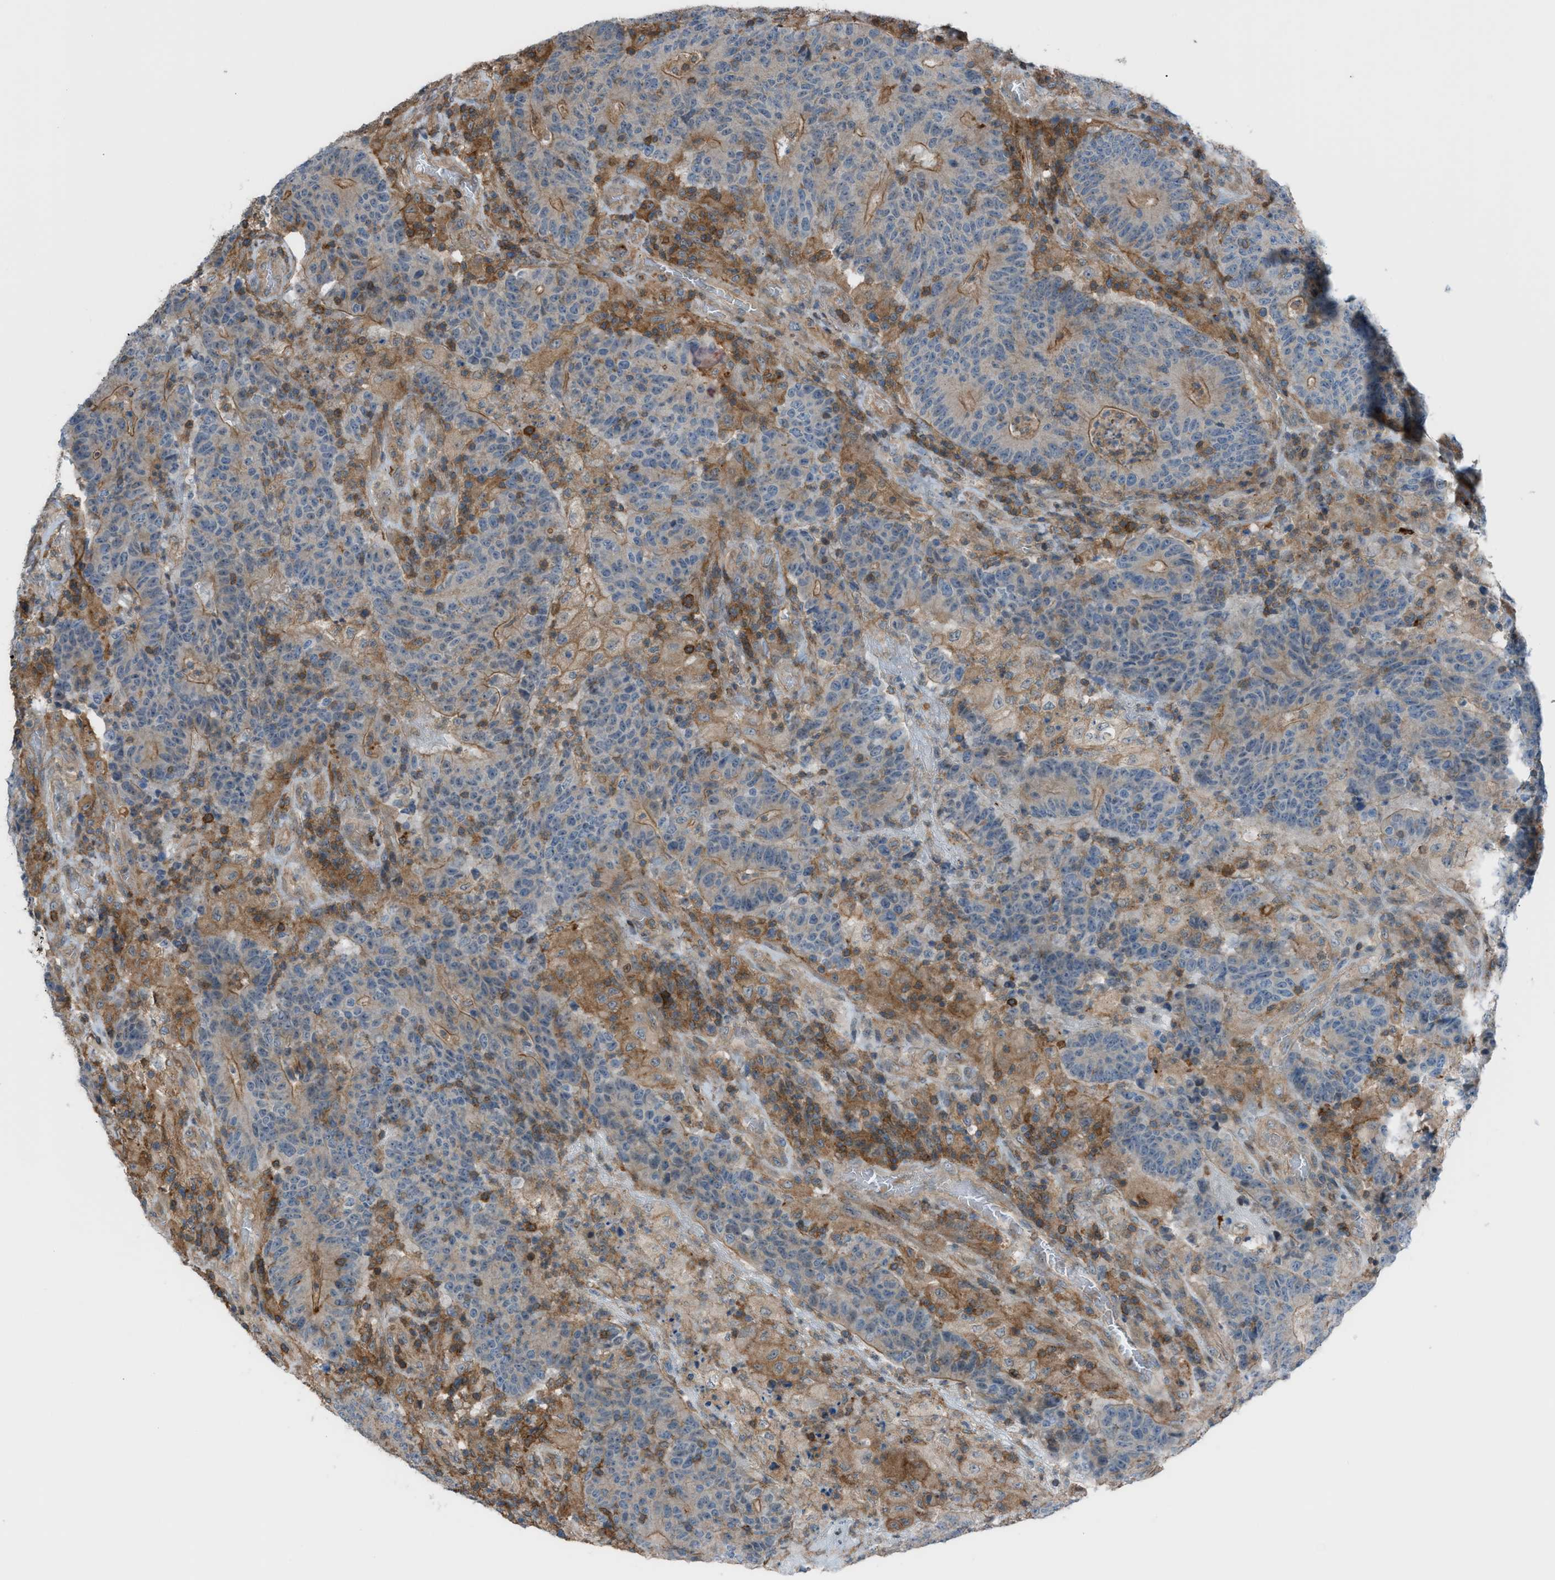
{"staining": {"intensity": "moderate", "quantity": "<25%", "location": "cytoplasmic/membranous"}, "tissue": "colorectal cancer", "cell_type": "Tumor cells", "image_type": "cancer", "snomed": [{"axis": "morphology", "description": "Normal tissue, NOS"}, {"axis": "morphology", "description": "Adenocarcinoma, NOS"}, {"axis": "topography", "description": "Colon"}], "caption": "Protein staining displays moderate cytoplasmic/membranous expression in about <25% of tumor cells in colorectal adenocarcinoma.", "gene": "DYRK1A", "patient": {"sex": "female", "age": 75}}